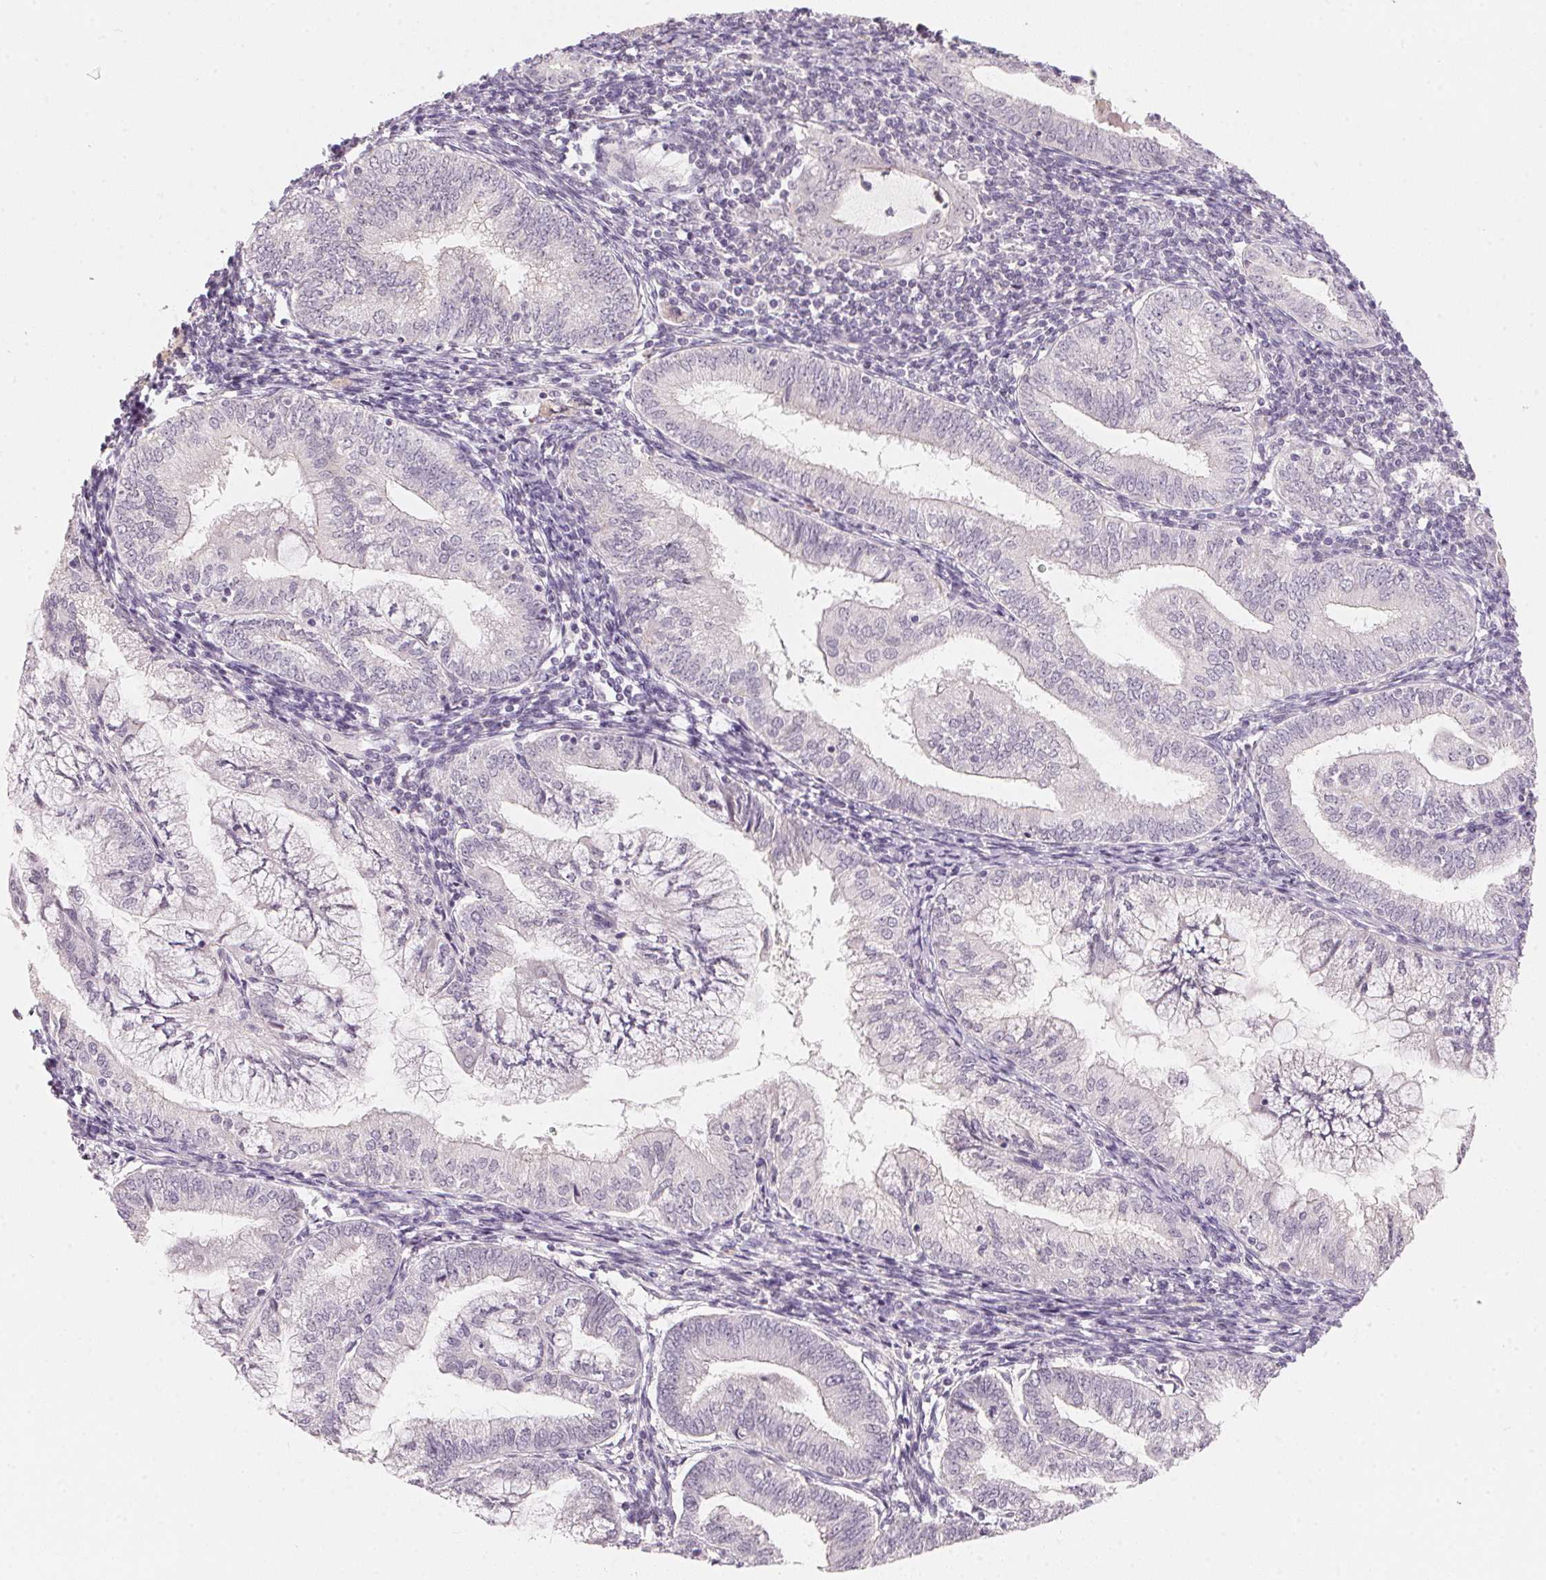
{"staining": {"intensity": "negative", "quantity": "none", "location": "none"}, "tissue": "endometrial cancer", "cell_type": "Tumor cells", "image_type": "cancer", "snomed": [{"axis": "morphology", "description": "Adenocarcinoma, NOS"}, {"axis": "topography", "description": "Endometrium"}], "caption": "The histopathology image demonstrates no significant positivity in tumor cells of endometrial adenocarcinoma. Brightfield microscopy of IHC stained with DAB (brown) and hematoxylin (blue), captured at high magnification.", "gene": "ANKRD31", "patient": {"sex": "female", "age": 55}}